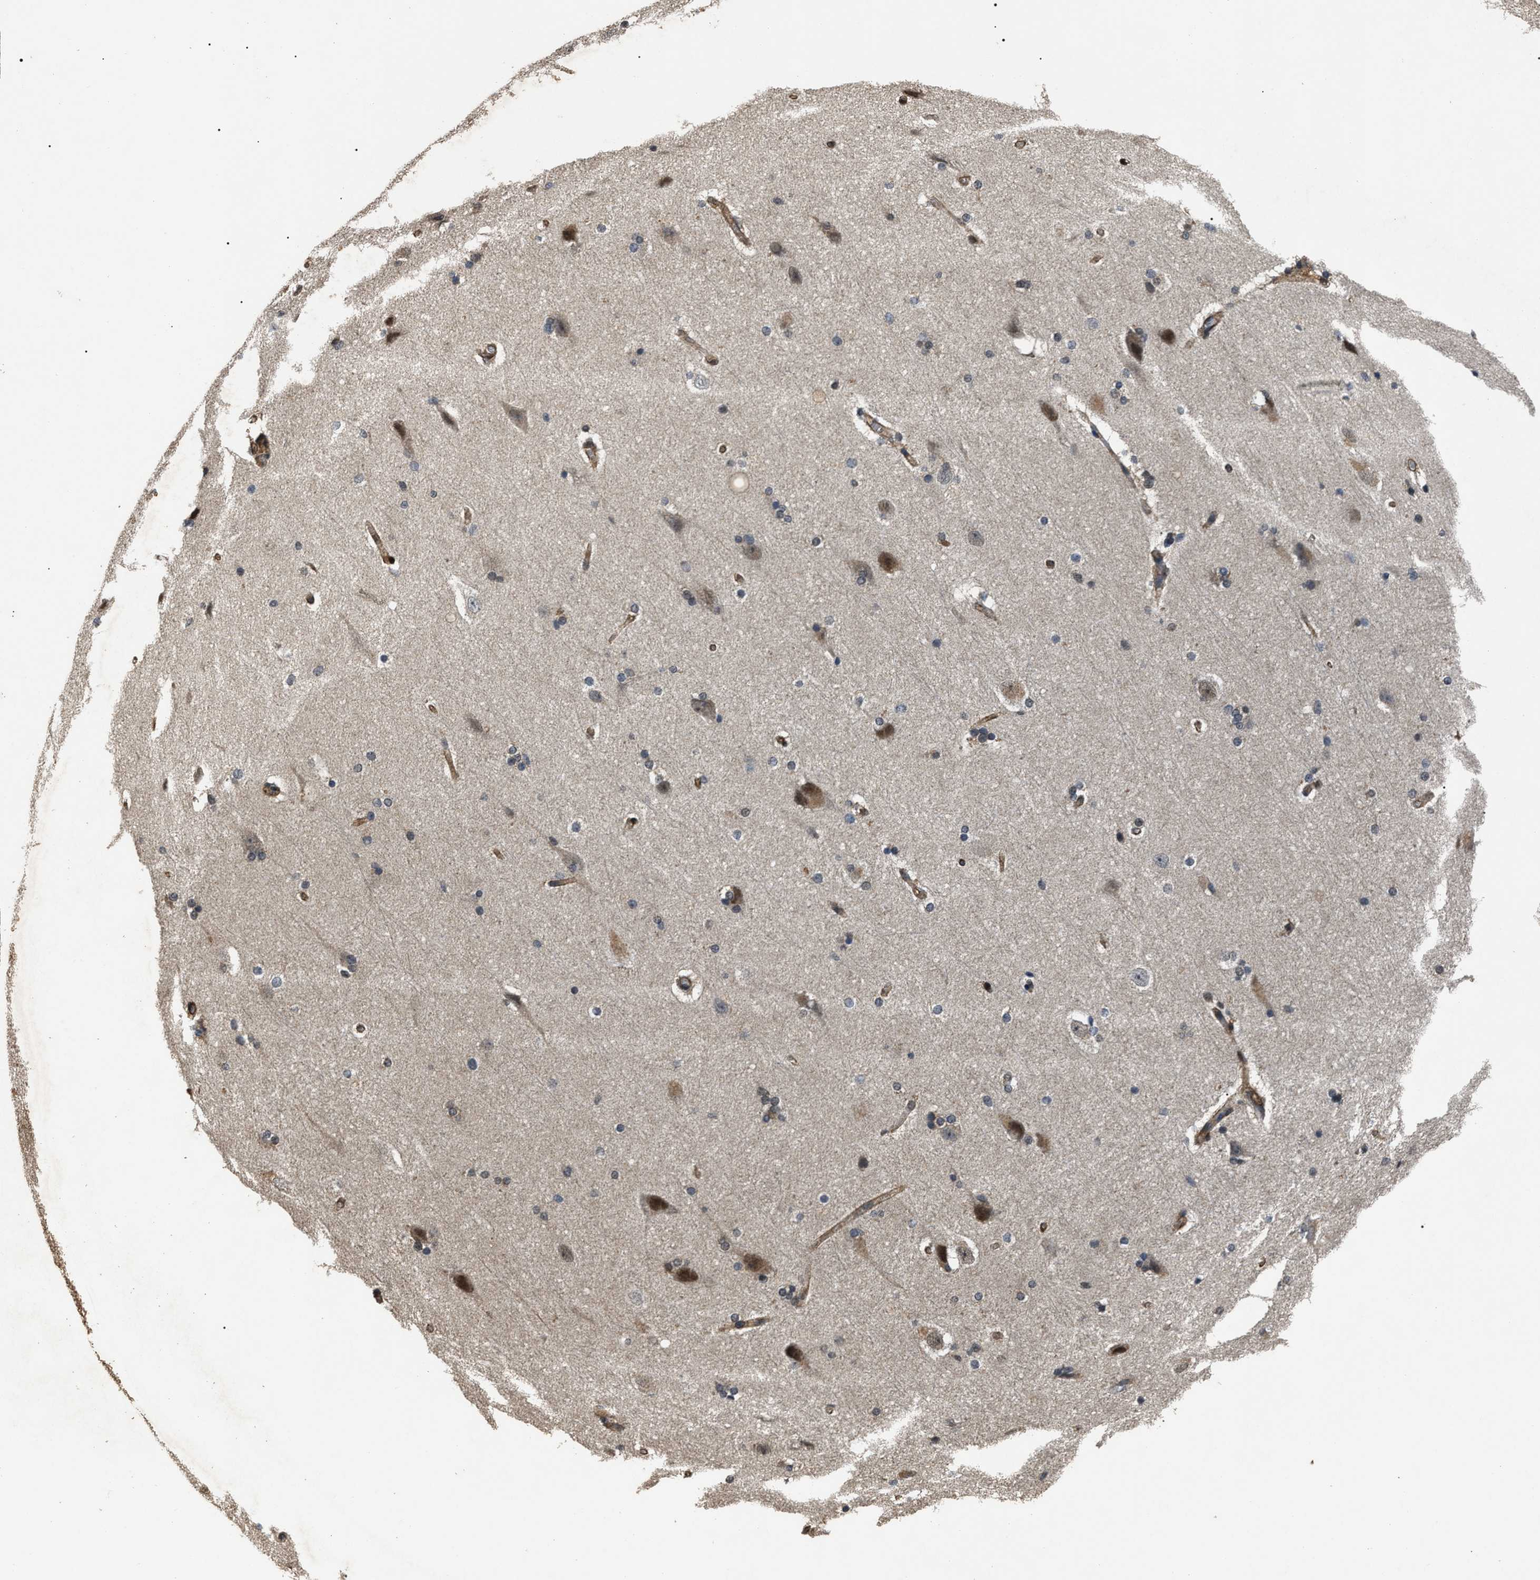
{"staining": {"intensity": "moderate", "quantity": ">75%", "location": "cytoplasmic/membranous"}, "tissue": "cerebral cortex", "cell_type": "Endothelial cells", "image_type": "normal", "snomed": [{"axis": "morphology", "description": "Normal tissue, NOS"}, {"axis": "topography", "description": "Cerebral cortex"}, {"axis": "topography", "description": "Hippocampus"}], "caption": "Protein expression analysis of unremarkable cerebral cortex shows moderate cytoplasmic/membranous positivity in about >75% of endothelial cells.", "gene": "ANP32E", "patient": {"sex": "female", "age": 19}}